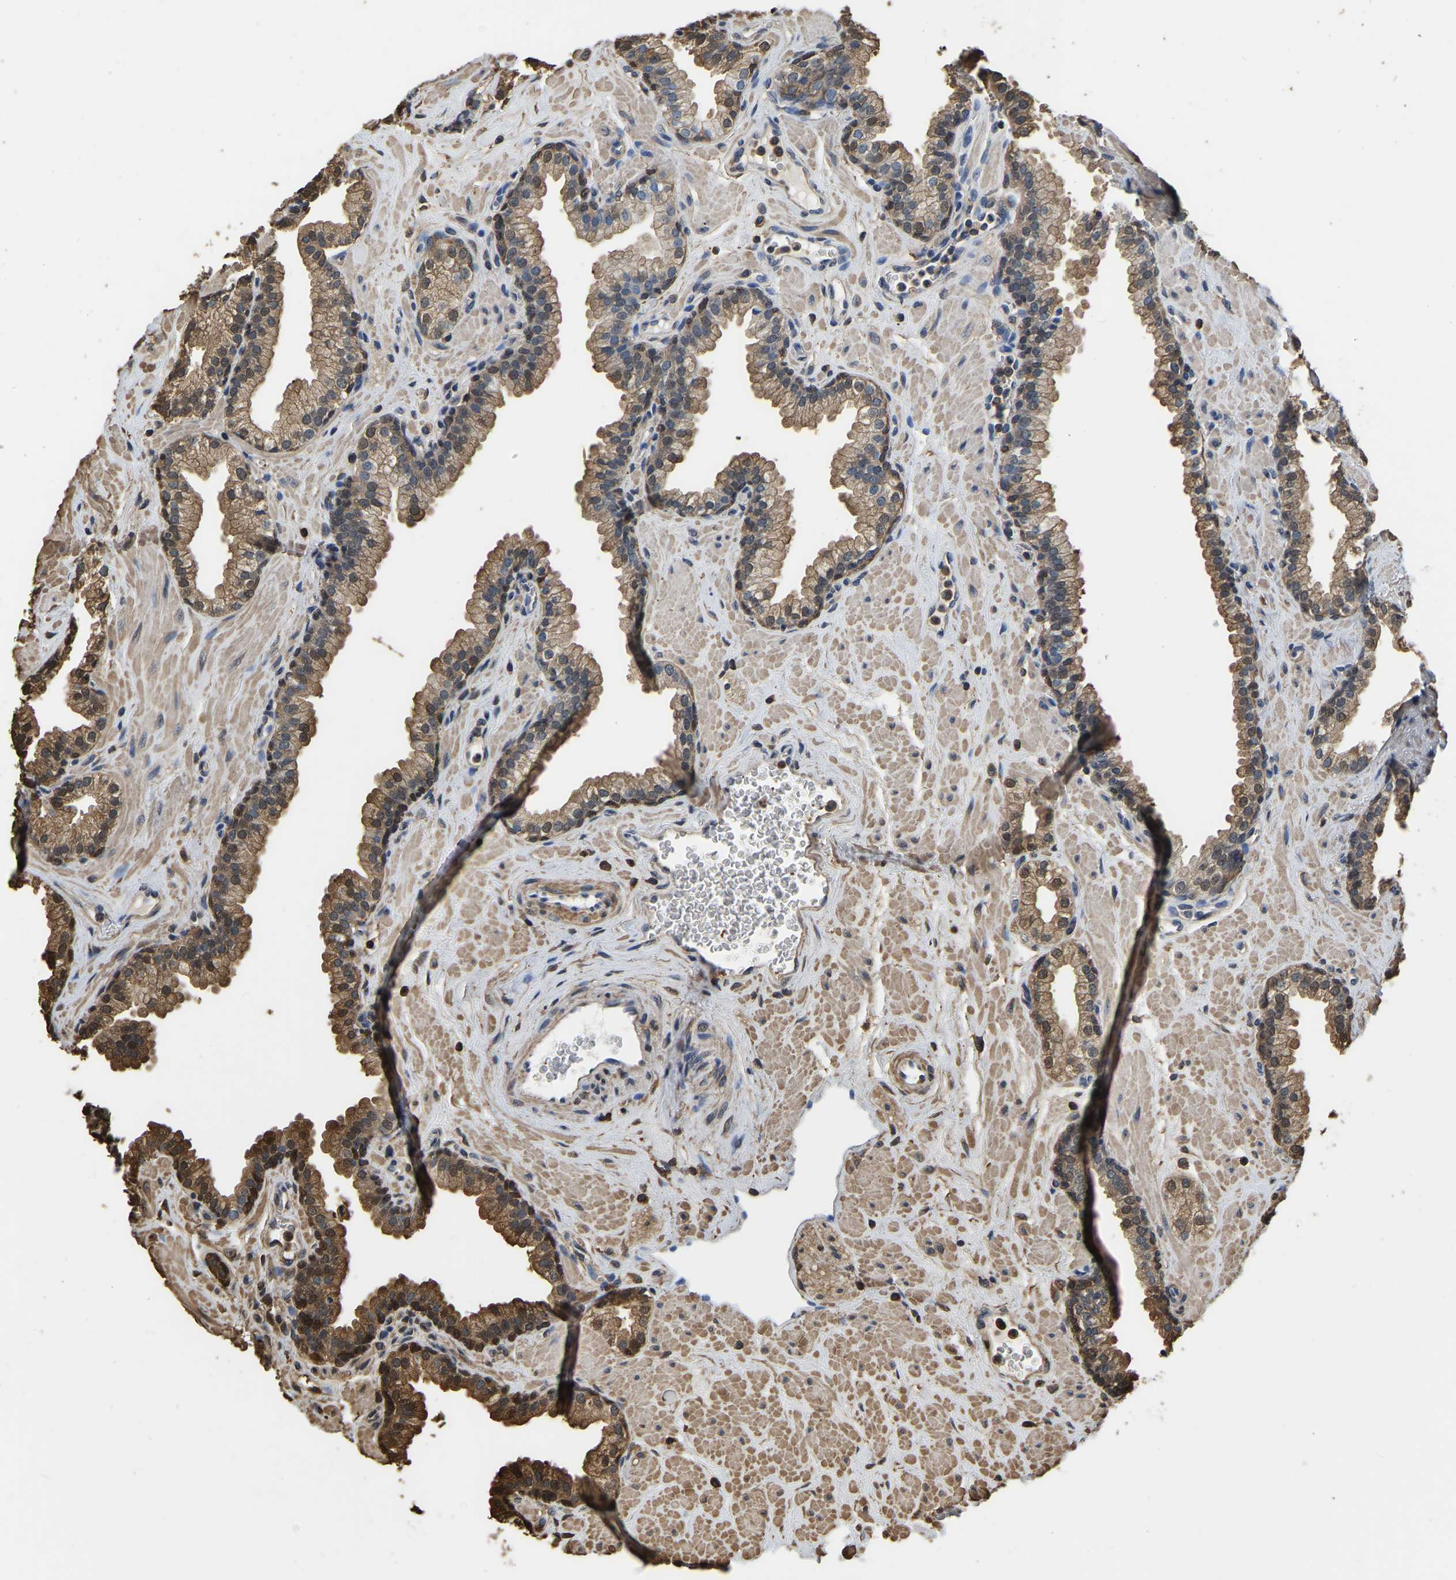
{"staining": {"intensity": "weak", "quantity": ">75%", "location": "cytoplasmic/membranous"}, "tissue": "prostate", "cell_type": "Glandular cells", "image_type": "normal", "snomed": [{"axis": "morphology", "description": "Normal tissue, NOS"}, {"axis": "morphology", "description": "Urothelial carcinoma, Low grade"}, {"axis": "topography", "description": "Urinary bladder"}, {"axis": "topography", "description": "Prostate"}], "caption": "Immunohistochemistry (DAB (3,3'-diaminobenzidine)) staining of unremarkable prostate demonstrates weak cytoplasmic/membranous protein positivity in approximately >75% of glandular cells.", "gene": "LDHB", "patient": {"sex": "male", "age": 60}}